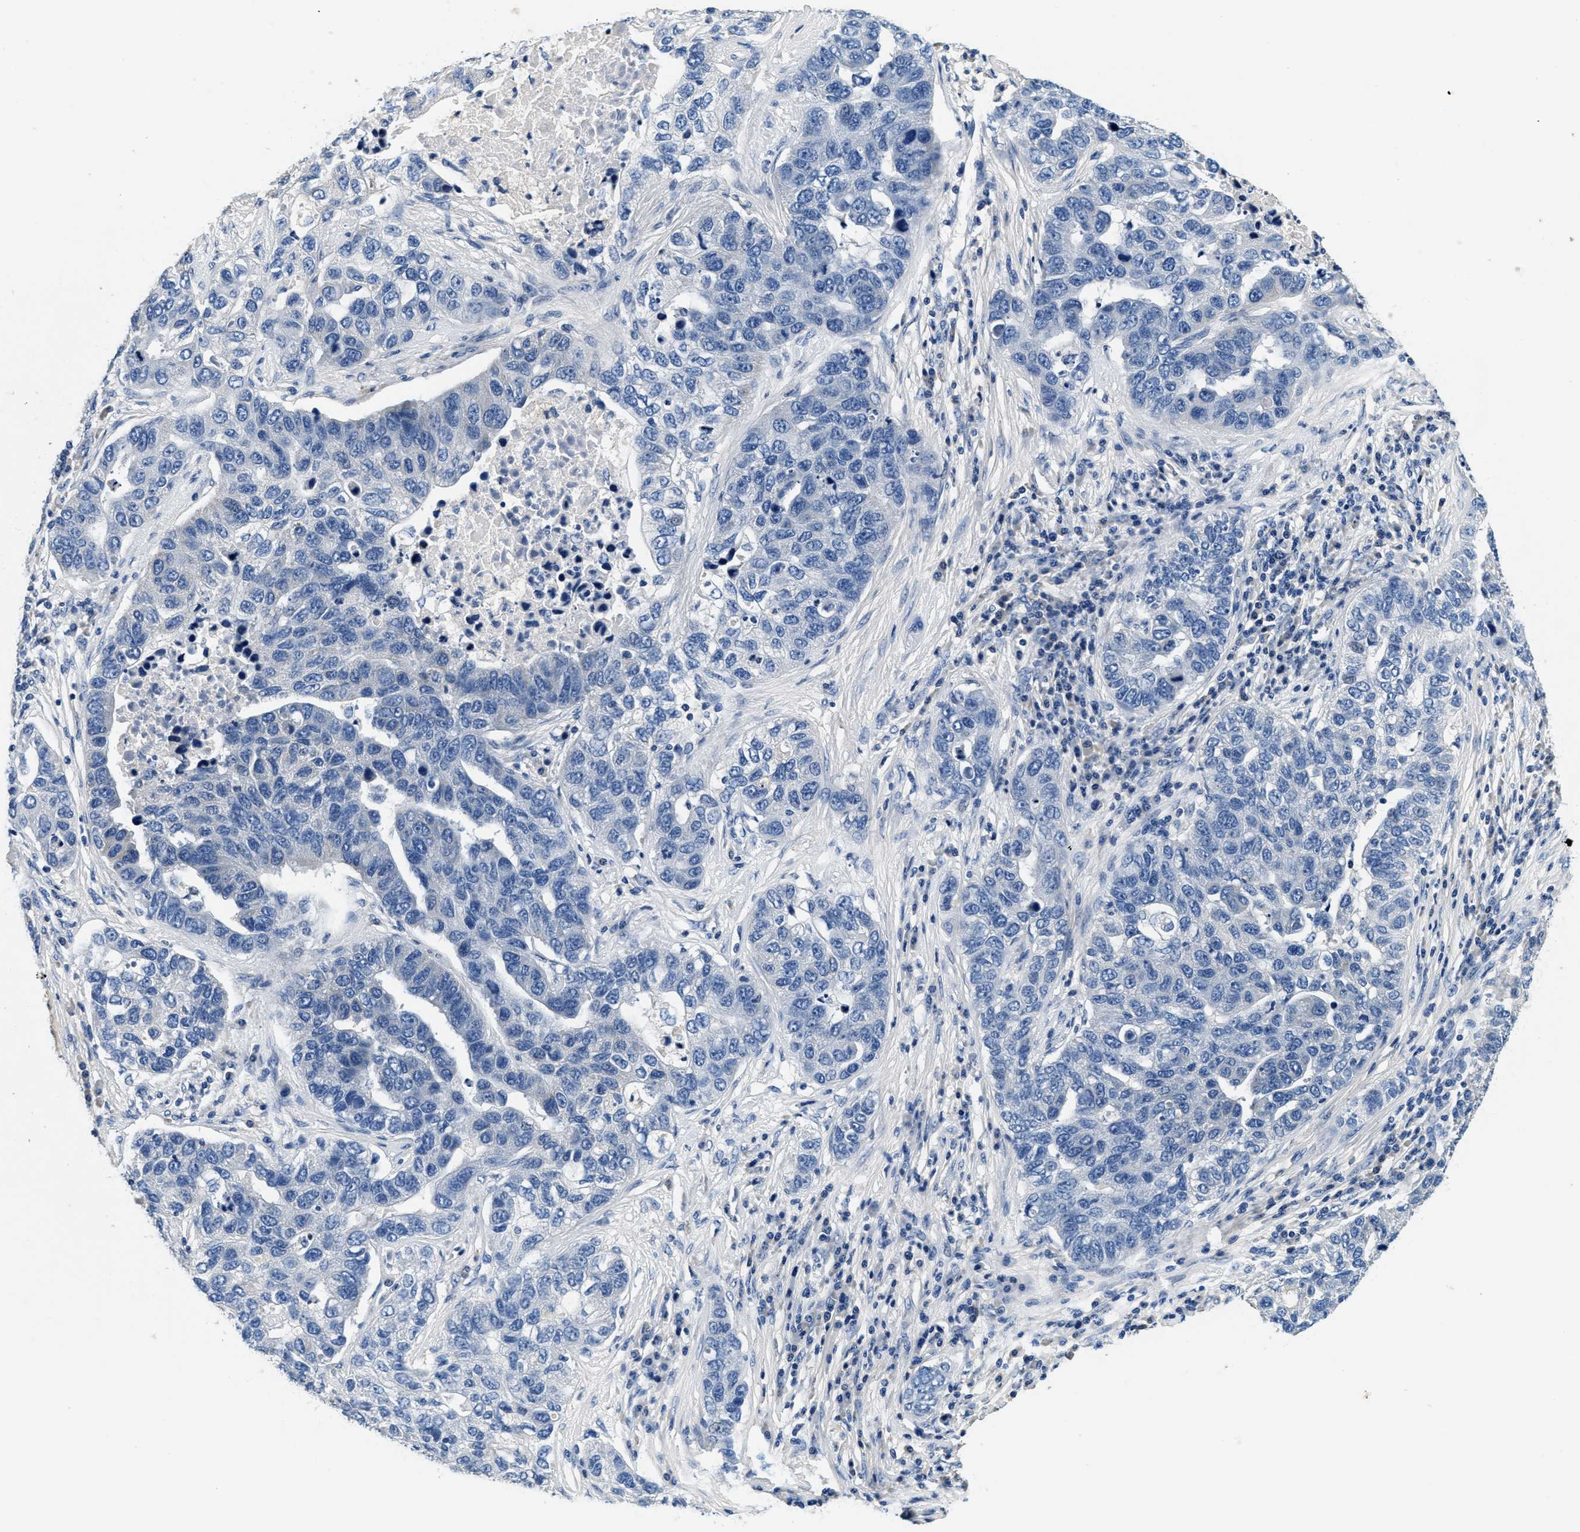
{"staining": {"intensity": "negative", "quantity": "none", "location": "none"}, "tissue": "pancreatic cancer", "cell_type": "Tumor cells", "image_type": "cancer", "snomed": [{"axis": "morphology", "description": "Adenocarcinoma, NOS"}, {"axis": "topography", "description": "Pancreas"}], "caption": "Immunohistochemistry of human pancreatic cancer (adenocarcinoma) reveals no expression in tumor cells. (DAB immunohistochemistry (IHC) visualized using brightfield microscopy, high magnification).", "gene": "ALDH3A2", "patient": {"sex": "female", "age": 61}}